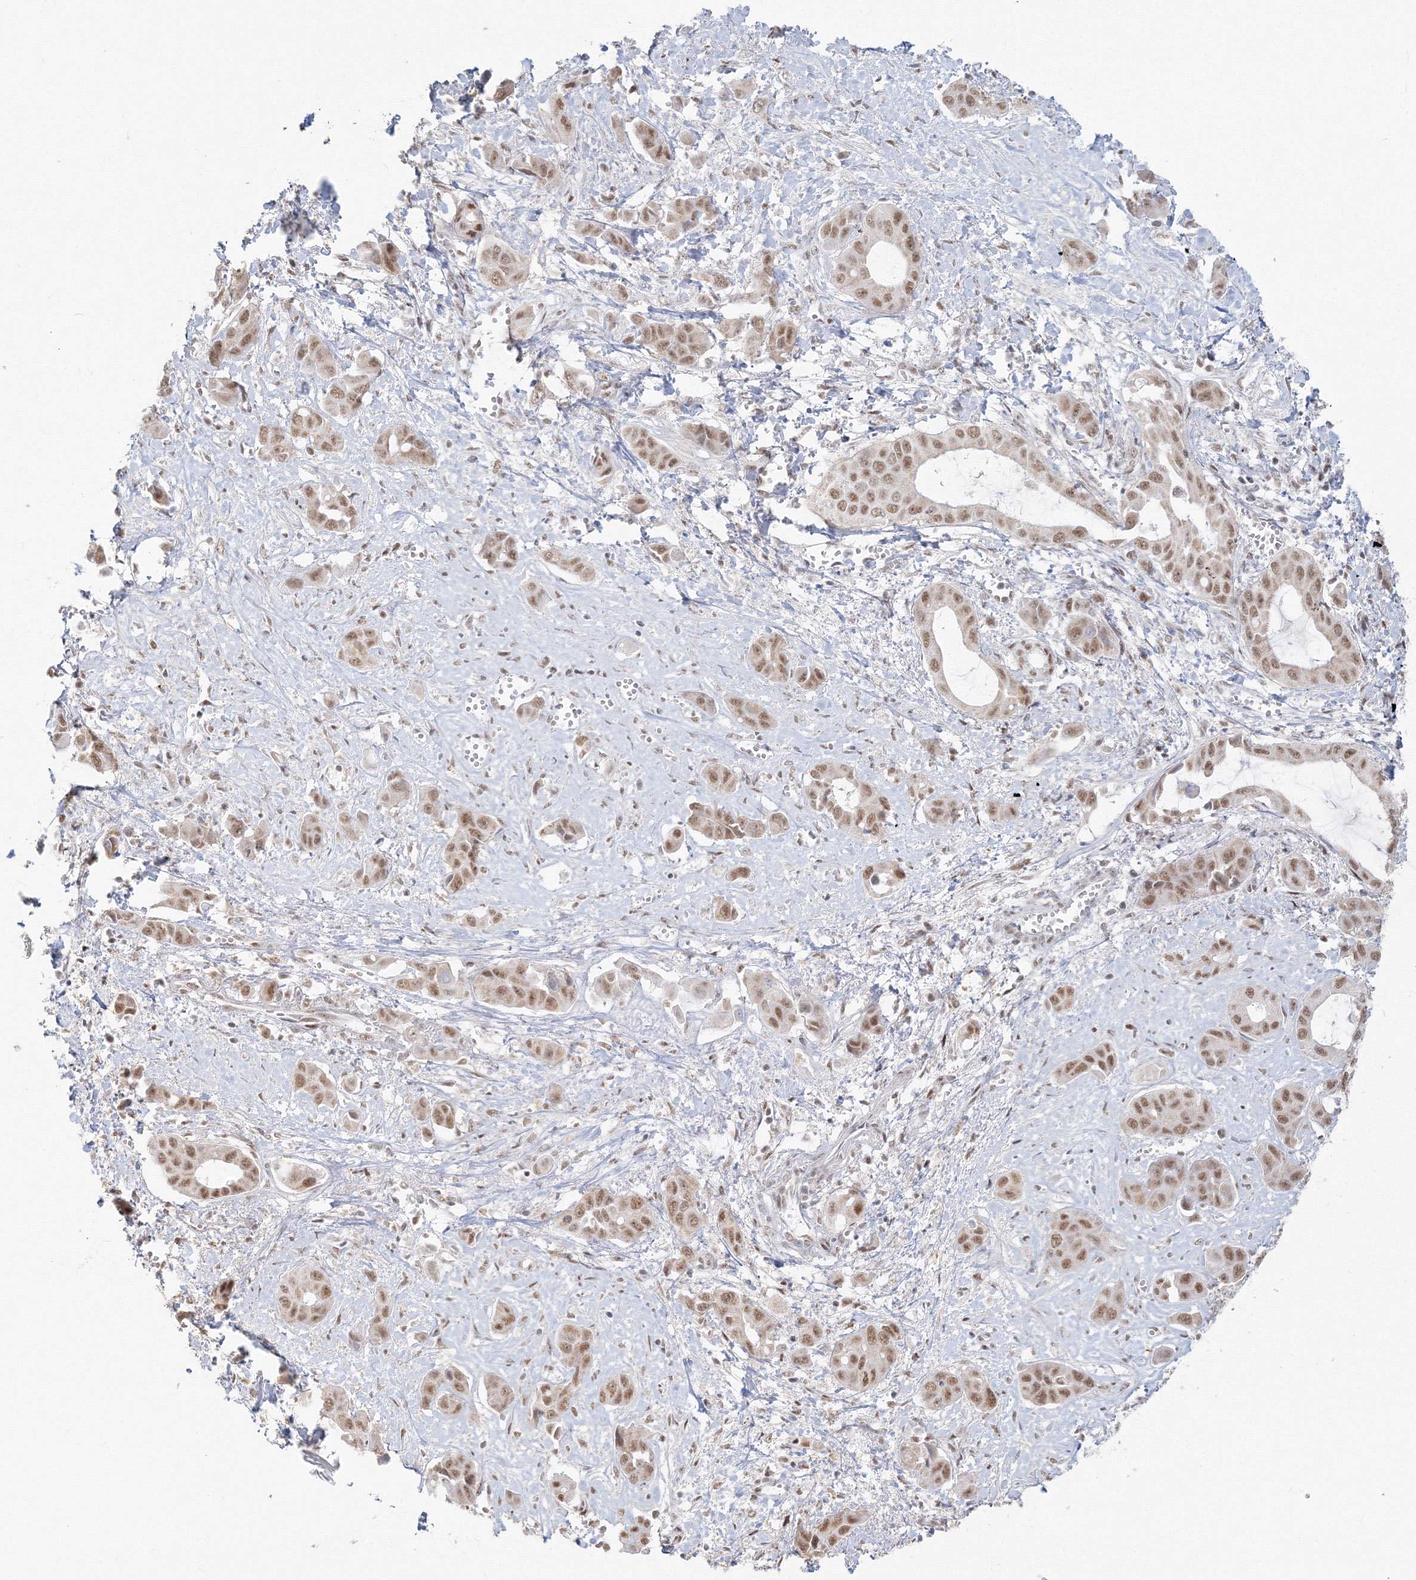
{"staining": {"intensity": "moderate", "quantity": ">75%", "location": "nuclear"}, "tissue": "liver cancer", "cell_type": "Tumor cells", "image_type": "cancer", "snomed": [{"axis": "morphology", "description": "Cholangiocarcinoma"}, {"axis": "topography", "description": "Liver"}], "caption": "A micrograph of cholangiocarcinoma (liver) stained for a protein demonstrates moderate nuclear brown staining in tumor cells. The staining was performed using DAB (3,3'-diaminobenzidine) to visualize the protein expression in brown, while the nuclei were stained in blue with hematoxylin (Magnification: 20x).", "gene": "PPP4R2", "patient": {"sex": "female", "age": 52}}